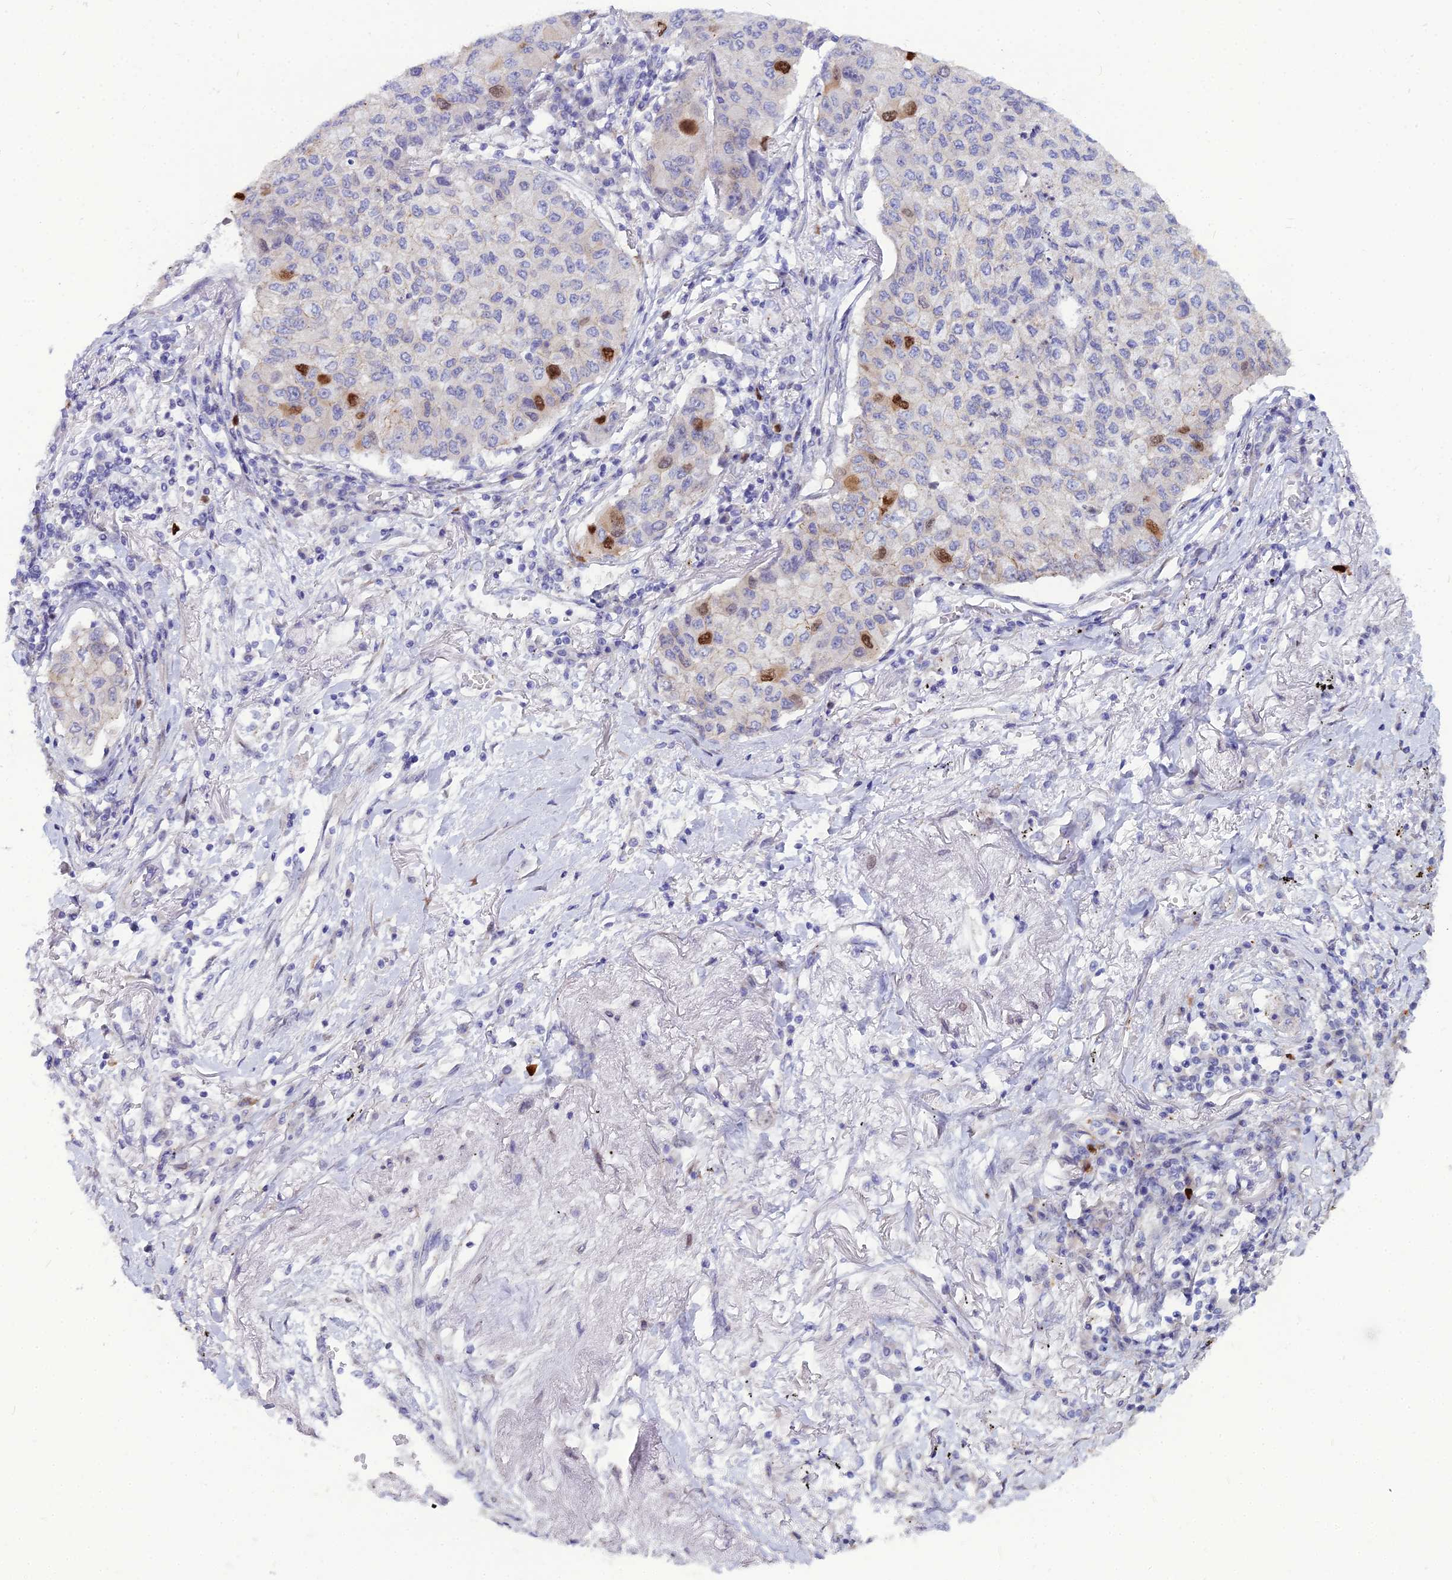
{"staining": {"intensity": "strong", "quantity": "<25%", "location": "nuclear"}, "tissue": "lung cancer", "cell_type": "Tumor cells", "image_type": "cancer", "snomed": [{"axis": "morphology", "description": "Squamous cell carcinoma, NOS"}, {"axis": "topography", "description": "Lung"}], "caption": "This photomicrograph displays immunohistochemistry staining of human lung squamous cell carcinoma, with medium strong nuclear positivity in about <25% of tumor cells.", "gene": "NUSAP1", "patient": {"sex": "male", "age": 74}}